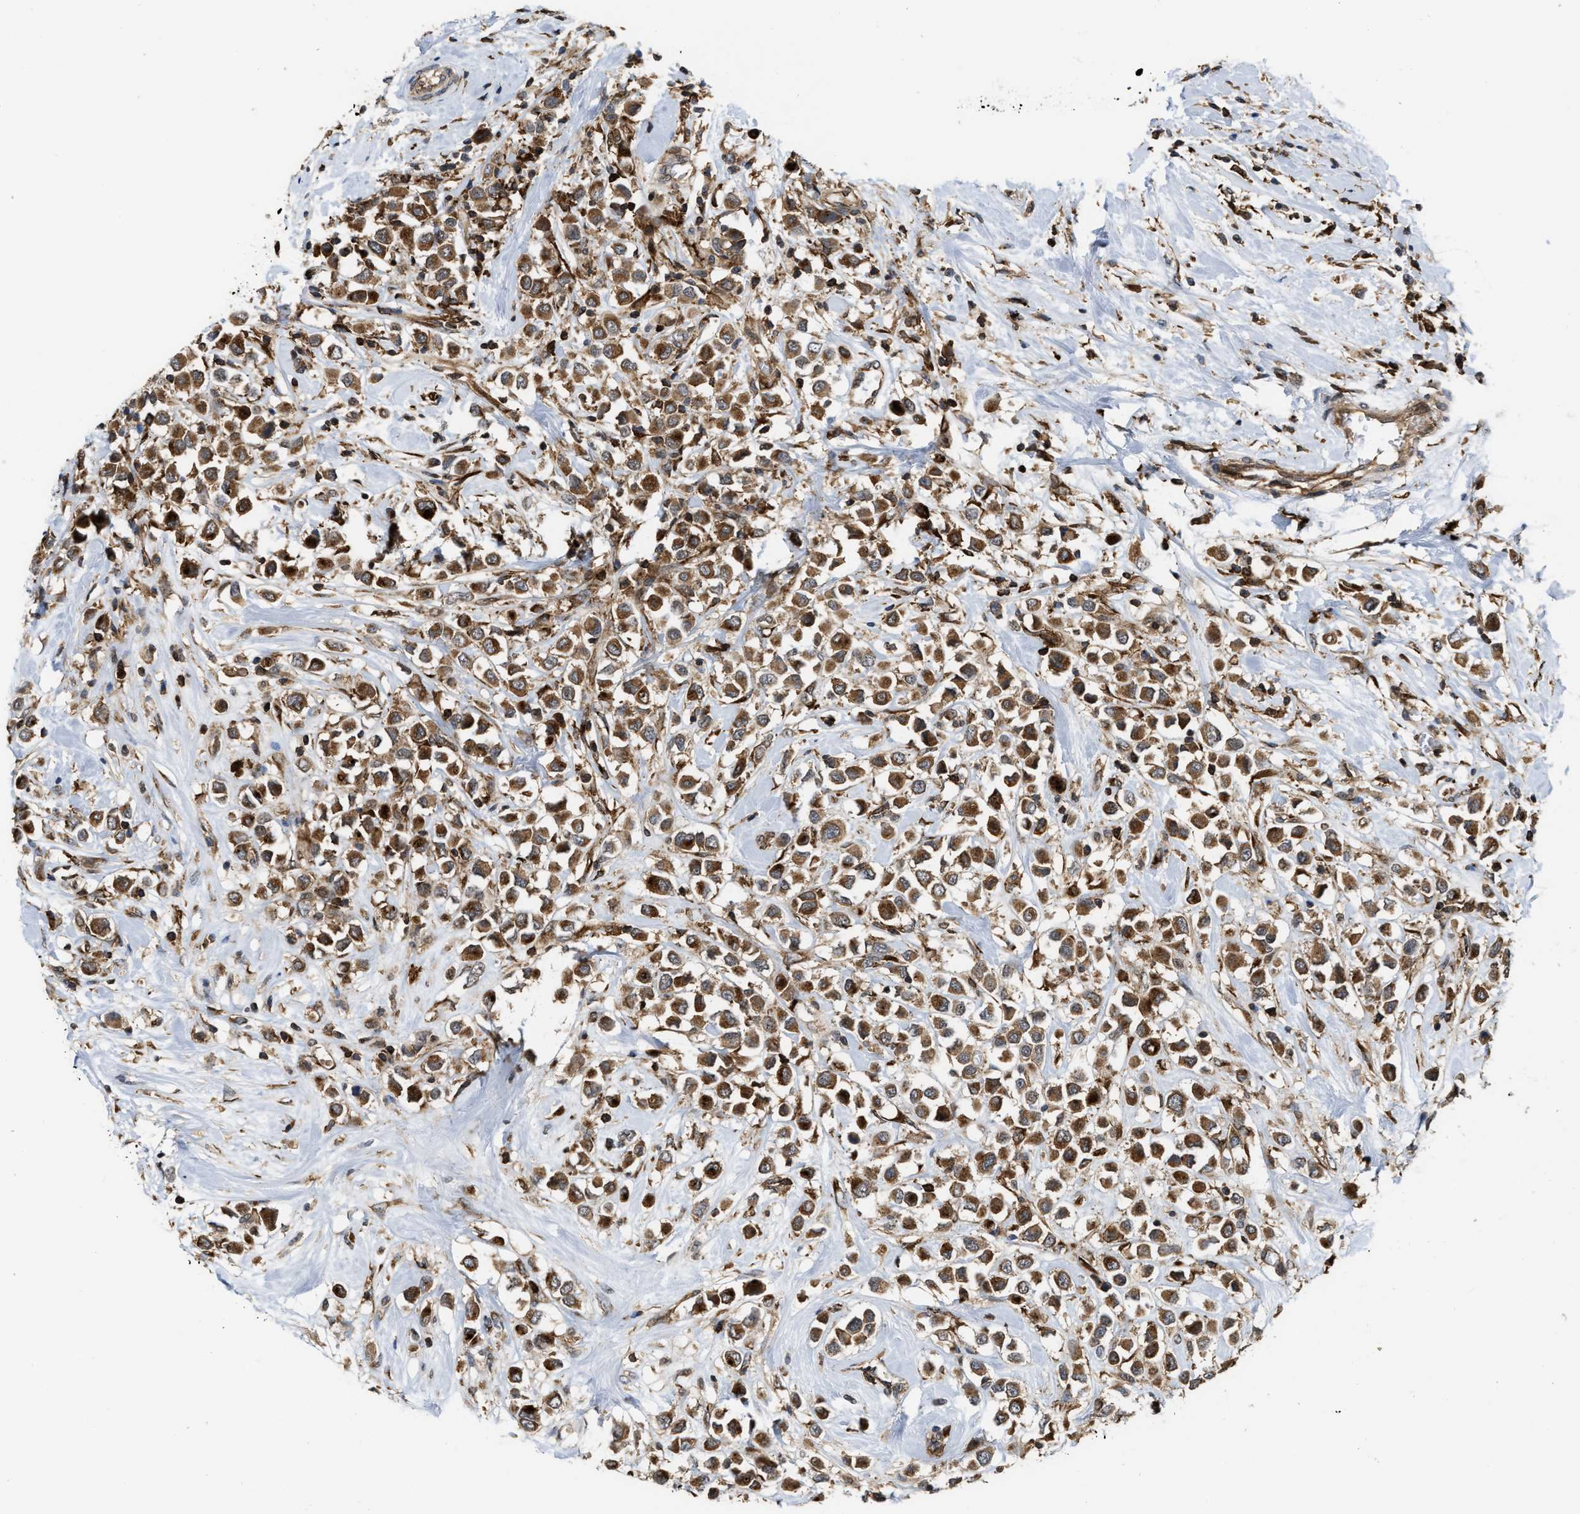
{"staining": {"intensity": "strong", "quantity": ">75%", "location": "cytoplasmic/membranous"}, "tissue": "breast cancer", "cell_type": "Tumor cells", "image_type": "cancer", "snomed": [{"axis": "morphology", "description": "Duct carcinoma"}, {"axis": "topography", "description": "Breast"}], "caption": "Strong cytoplasmic/membranous expression for a protein is appreciated in about >75% of tumor cells of breast cancer using IHC.", "gene": "IQCE", "patient": {"sex": "female", "age": 61}}